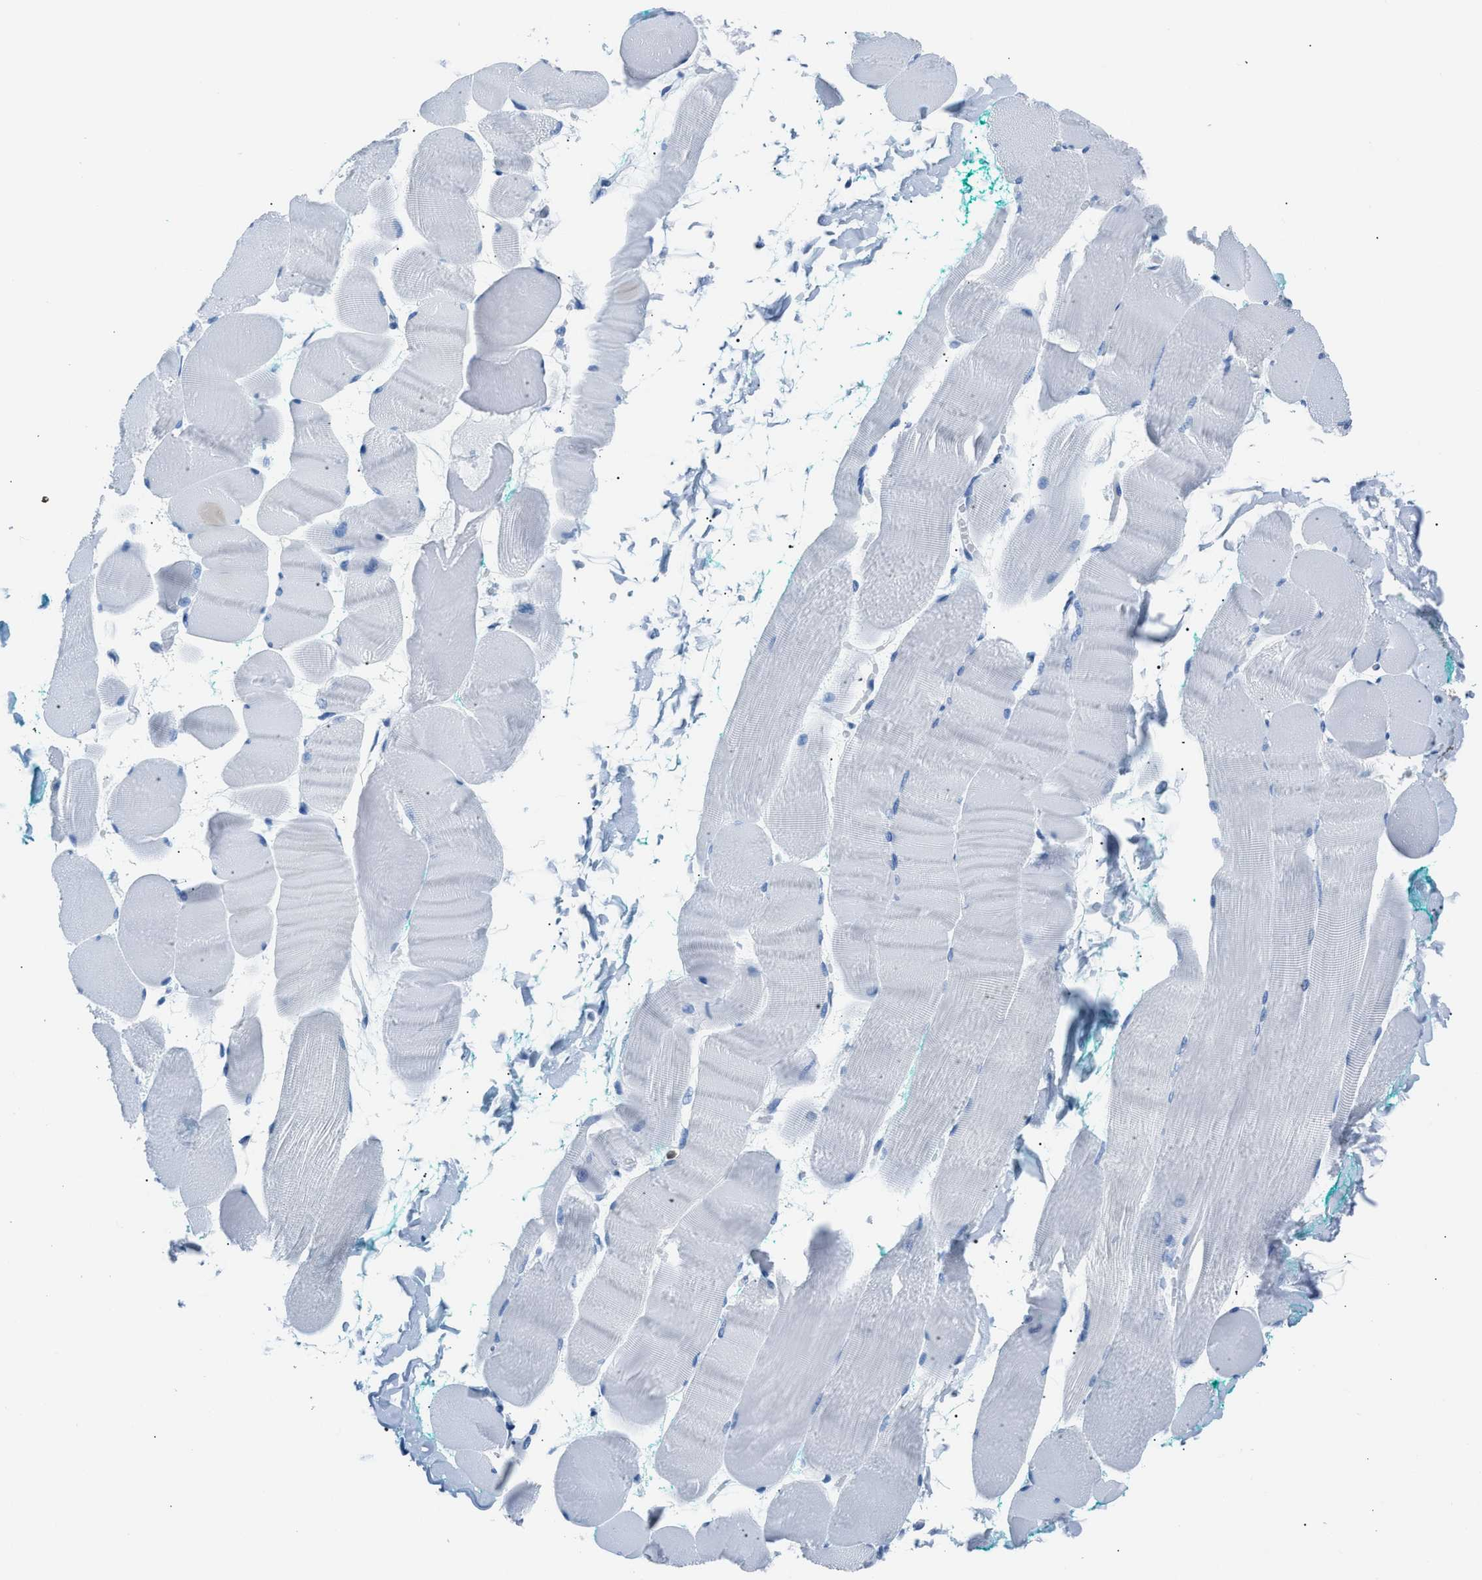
{"staining": {"intensity": "negative", "quantity": "none", "location": "none"}, "tissue": "skeletal muscle", "cell_type": "Myocytes", "image_type": "normal", "snomed": [{"axis": "morphology", "description": "Normal tissue, NOS"}, {"axis": "morphology", "description": "Squamous cell carcinoma, NOS"}, {"axis": "topography", "description": "Skeletal muscle"}], "caption": "Immunohistochemistry of normal skeletal muscle shows no expression in myocytes.", "gene": "S100P", "patient": {"sex": "male", "age": 51}}